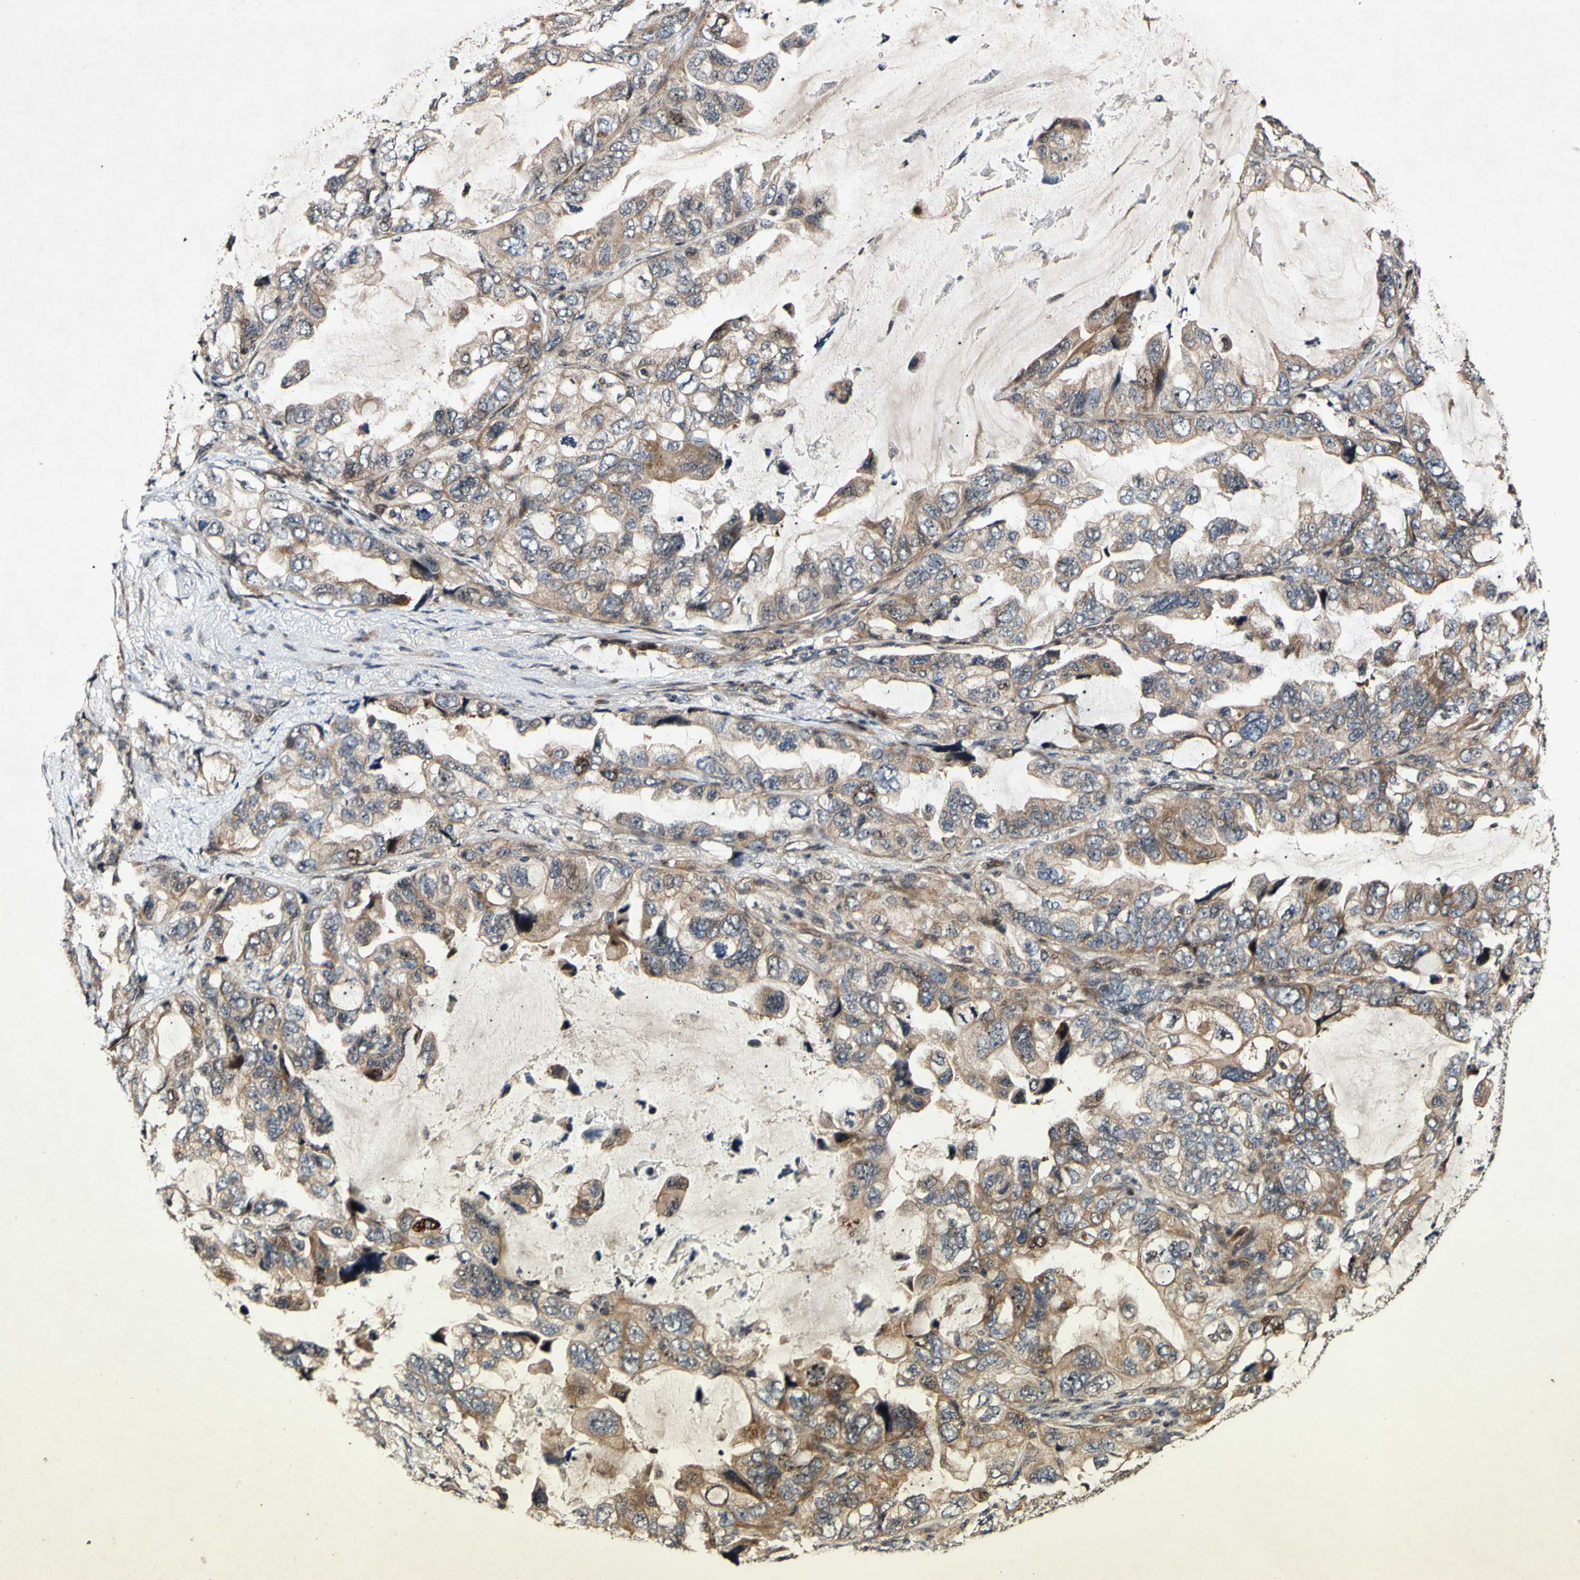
{"staining": {"intensity": "moderate", "quantity": ">75%", "location": "cytoplasmic/membranous"}, "tissue": "lung cancer", "cell_type": "Tumor cells", "image_type": "cancer", "snomed": [{"axis": "morphology", "description": "Squamous cell carcinoma, NOS"}, {"axis": "topography", "description": "Lung"}], "caption": "Immunohistochemical staining of lung cancer (squamous cell carcinoma) exhibits medium levels of moderate cytoplasmic/membranous expression in approximately >75% of tumor cells.", "gene": "CSNK1E", "patient": {"sex": "female", "age": 73}}